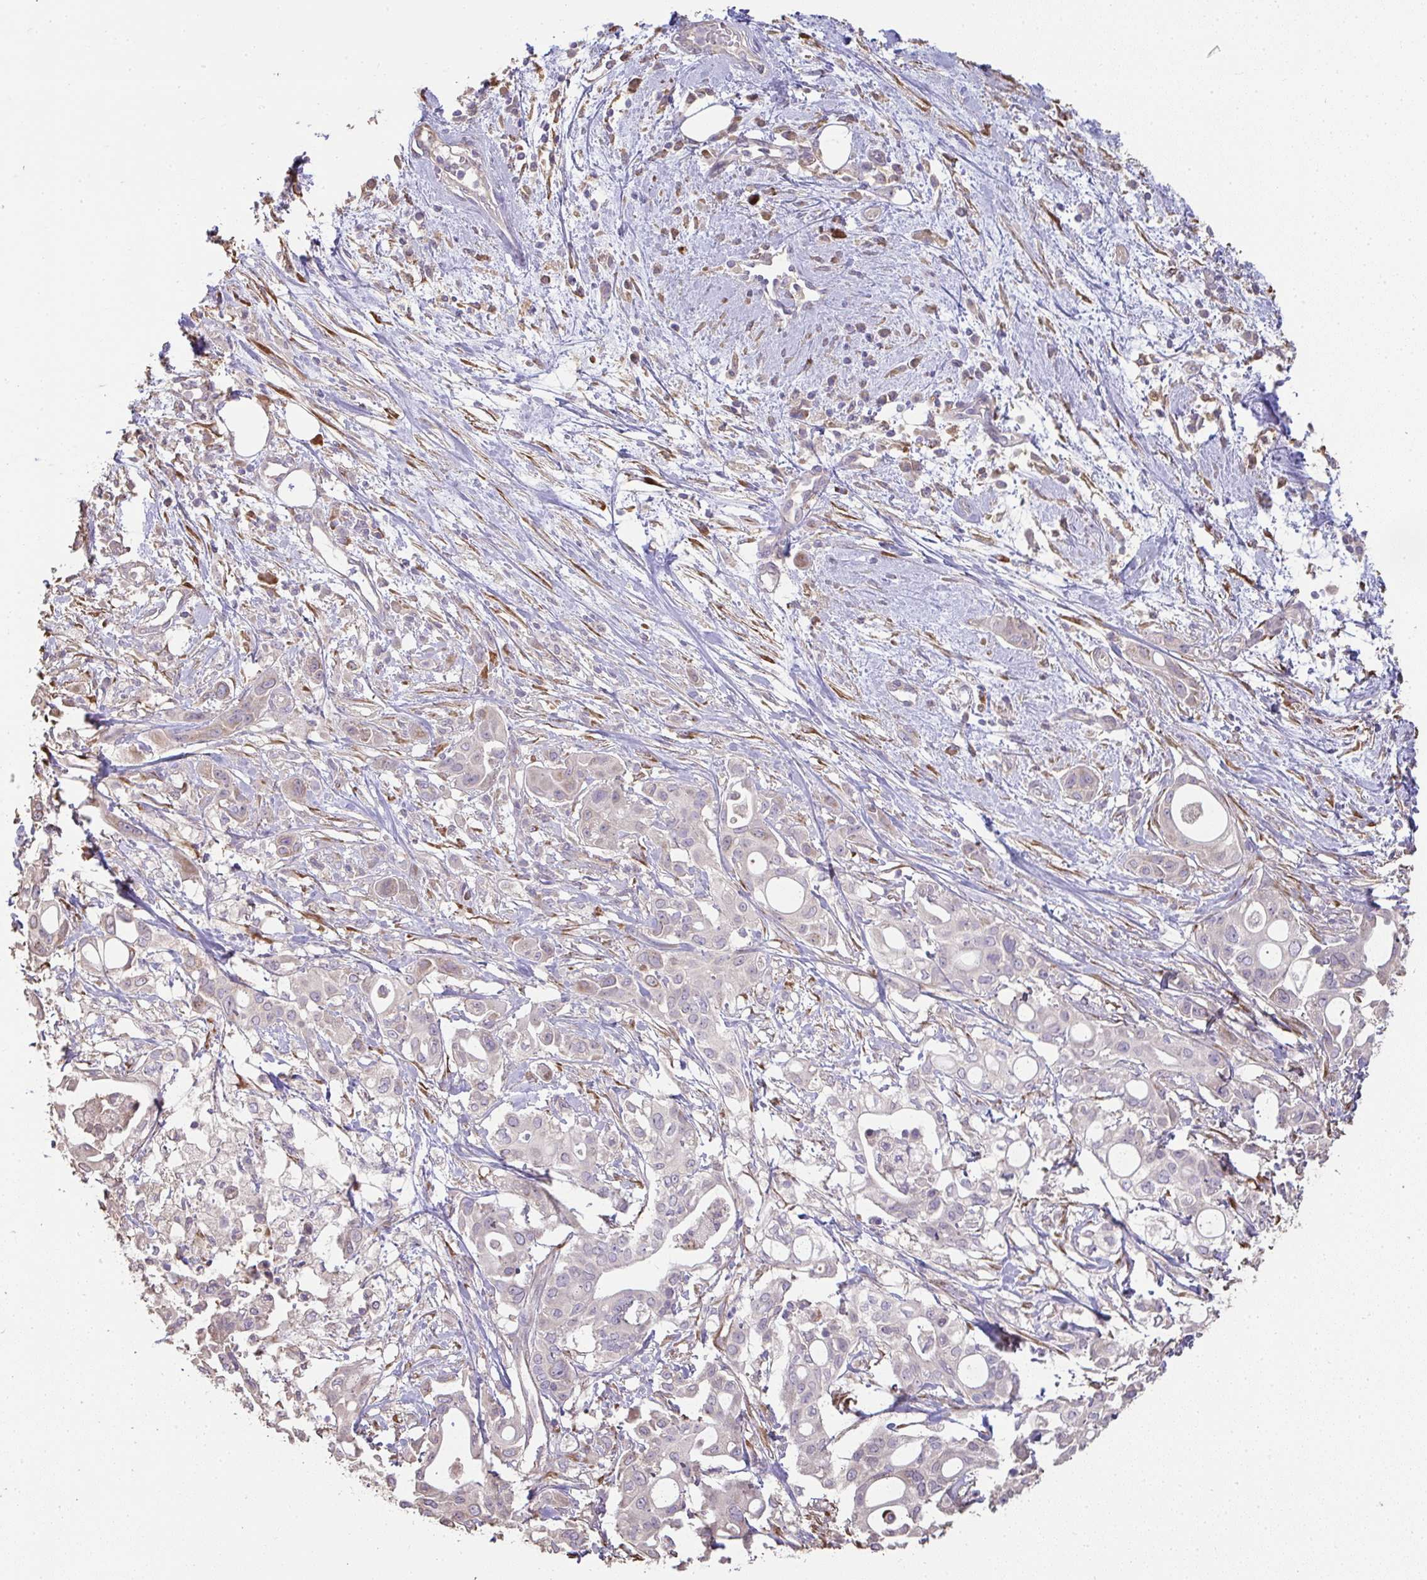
{"staining": {"intensity": "negative", "quantity": "none", "location": "none"}, "tissue": "pancreatic cancer", "cell_type": "Tumor cells", "image_type": "cancer", "snomed": [{"axis": "morphology", "description": "Adenocarcinoma, NOS"}, {"axis": "topography", "description": "Pancreas"}], "caption": "This image is of adenocarcinoma (pancreatic) stained with immunohistochemistry to label a protein in brown with the nuclei are counter-stained blue. There is no expression in tumor cells.", "gene": "BRINP3", "patient": {"sex": "female", "age": 68}}